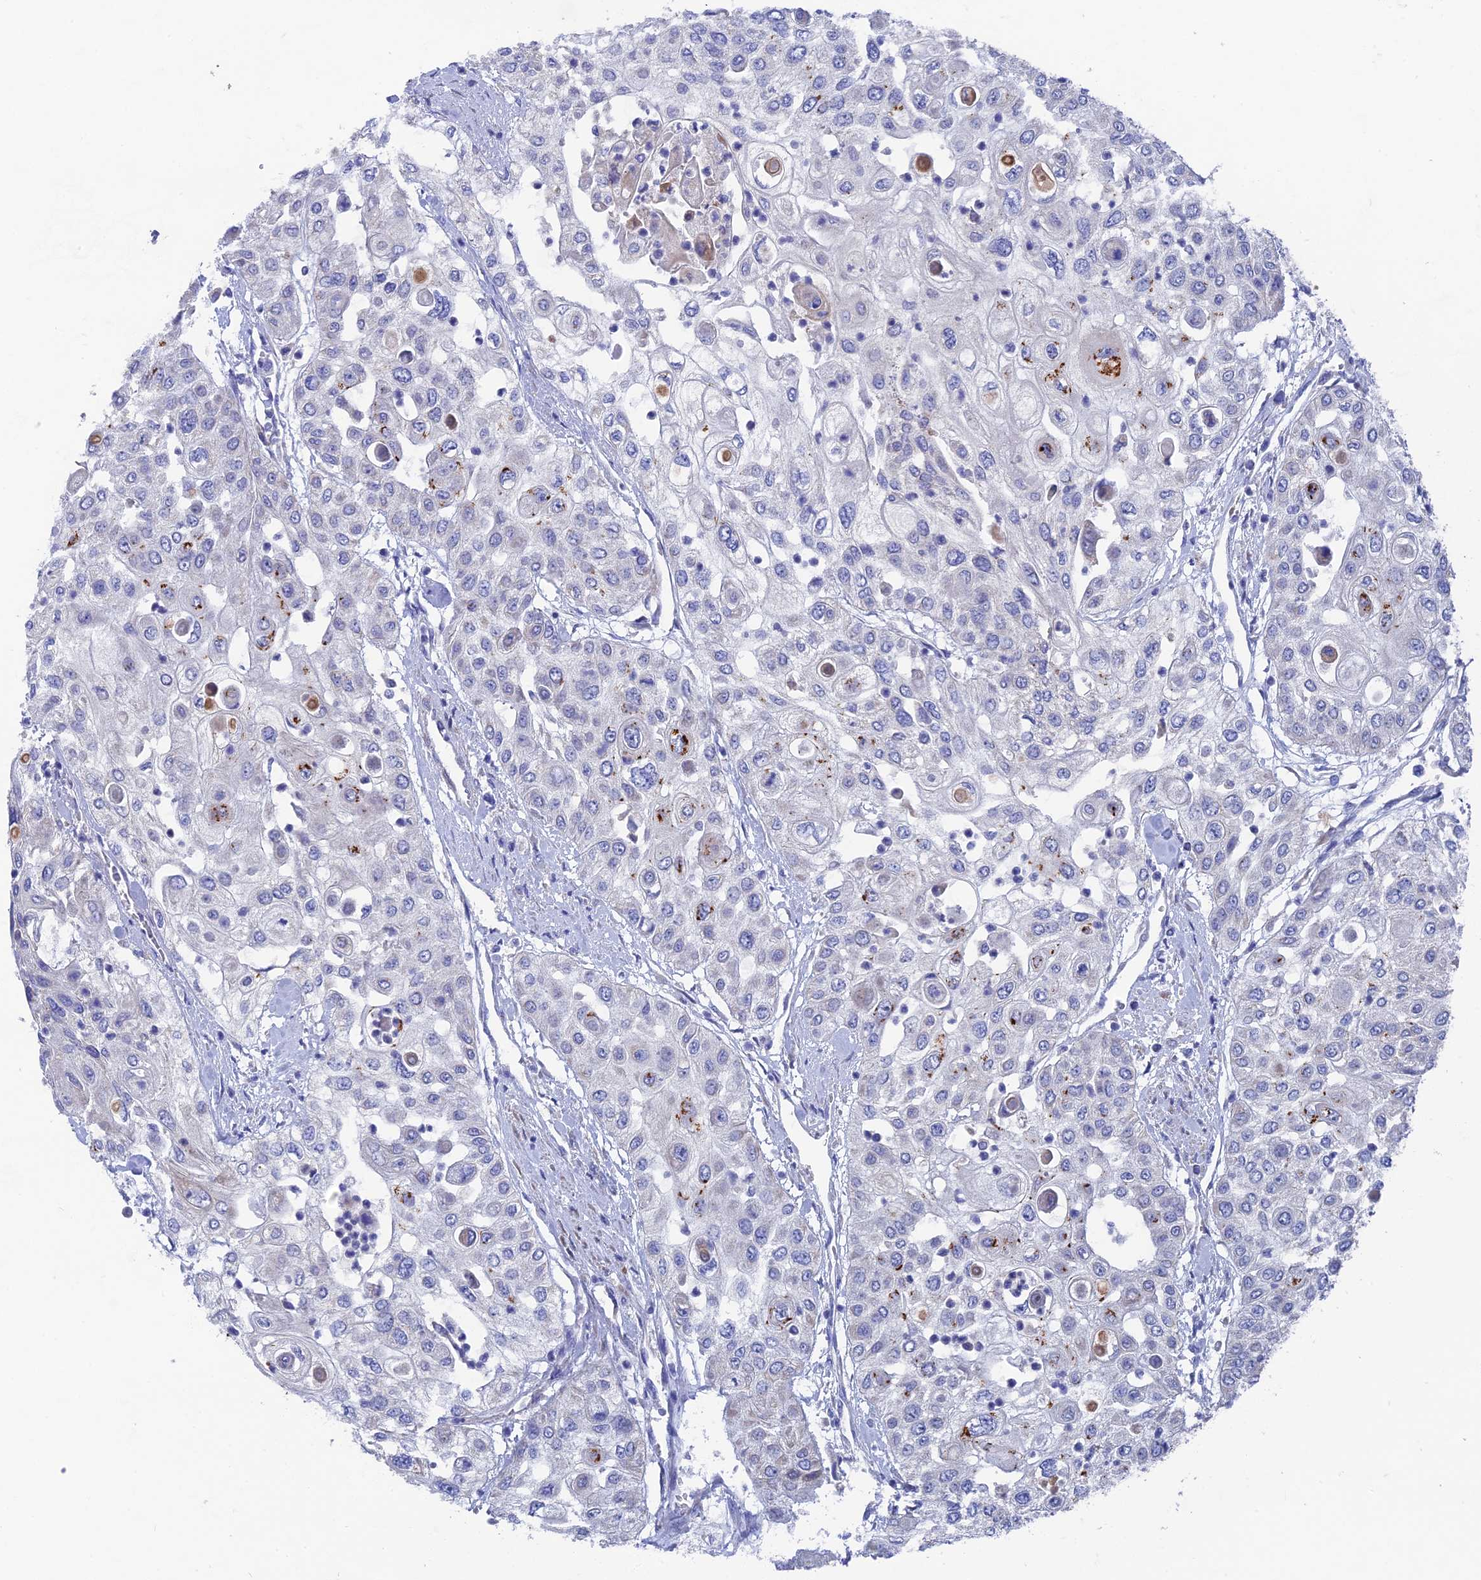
{"staining": {"intensity": "negative", "quantity": "none", "location": "none"}, "tissue": "urothelial cancer", "cell_type": "Tumor cells", "image_type": "cancer", "snomed": [{"axis": "morphology", "description": "Urothelial carcinoma, High grade"}, {"axis": "topography", "description": "Urinary bladder"}], "caption": "Tumor cells are negative for protein expression in human urothelial cancer.", "gene": "AK4", "patient": {"sex": "female", "age": 79}}